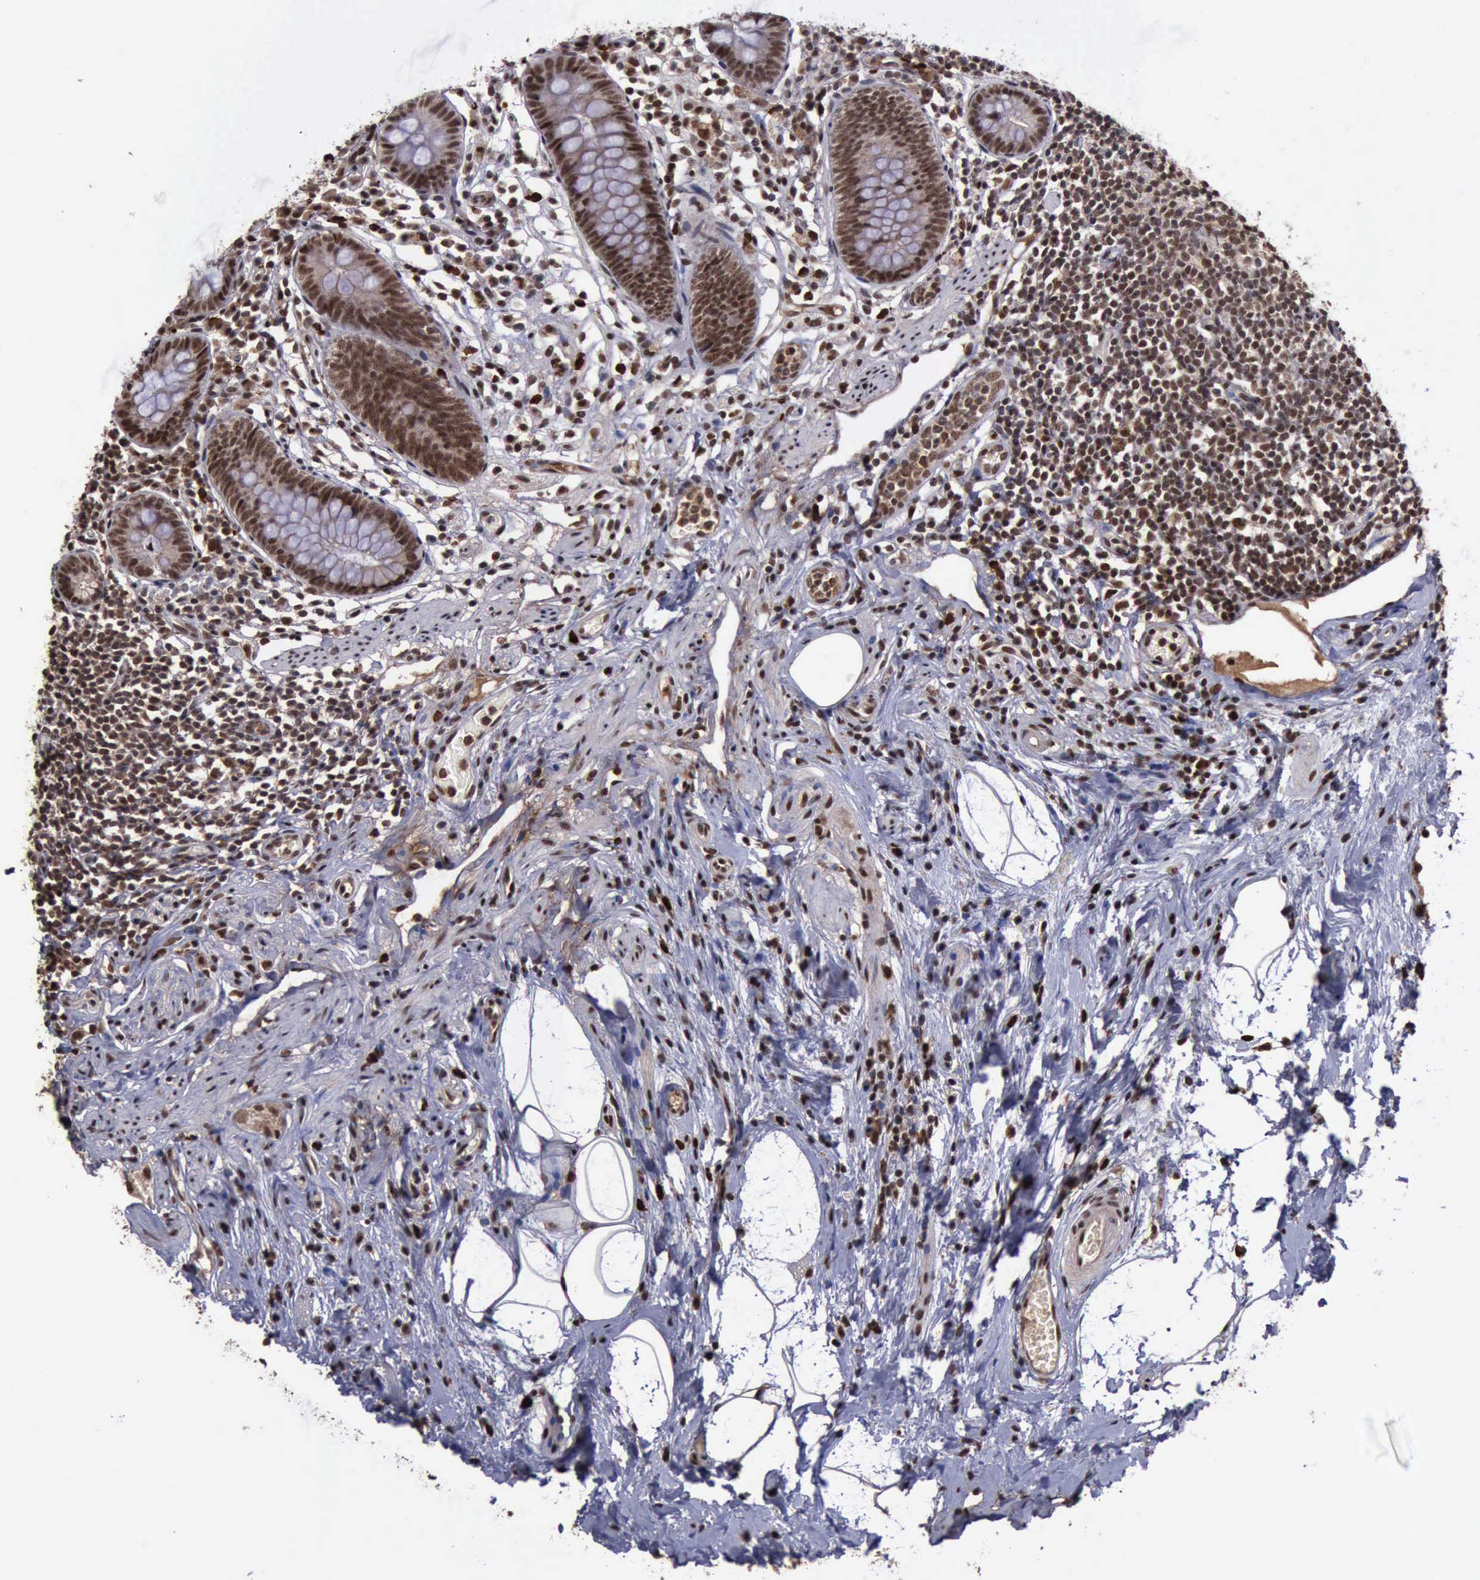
{"staining": {"intensity": "strong", "quantity": ">75%", "location": "cytoplasmic/membranous,nuclear"}, "tissue": "appendix", "cell_type": "Glandular cells", "image_type": "normal", "snomed": [{"axis": "morphology", "description": "Normal tissue, NOS"}, {"axis": "topography", "description": "Appendix"}], "caption": "A high-resolution micrograph shows IHC staining of benign appendix, which displays strong cytoplasmic/membranous,nuclear positivity in approximately >75% of glandular cells.", "gene": "TRMT2A", "patient": {"sex": "male", "age": 38}}